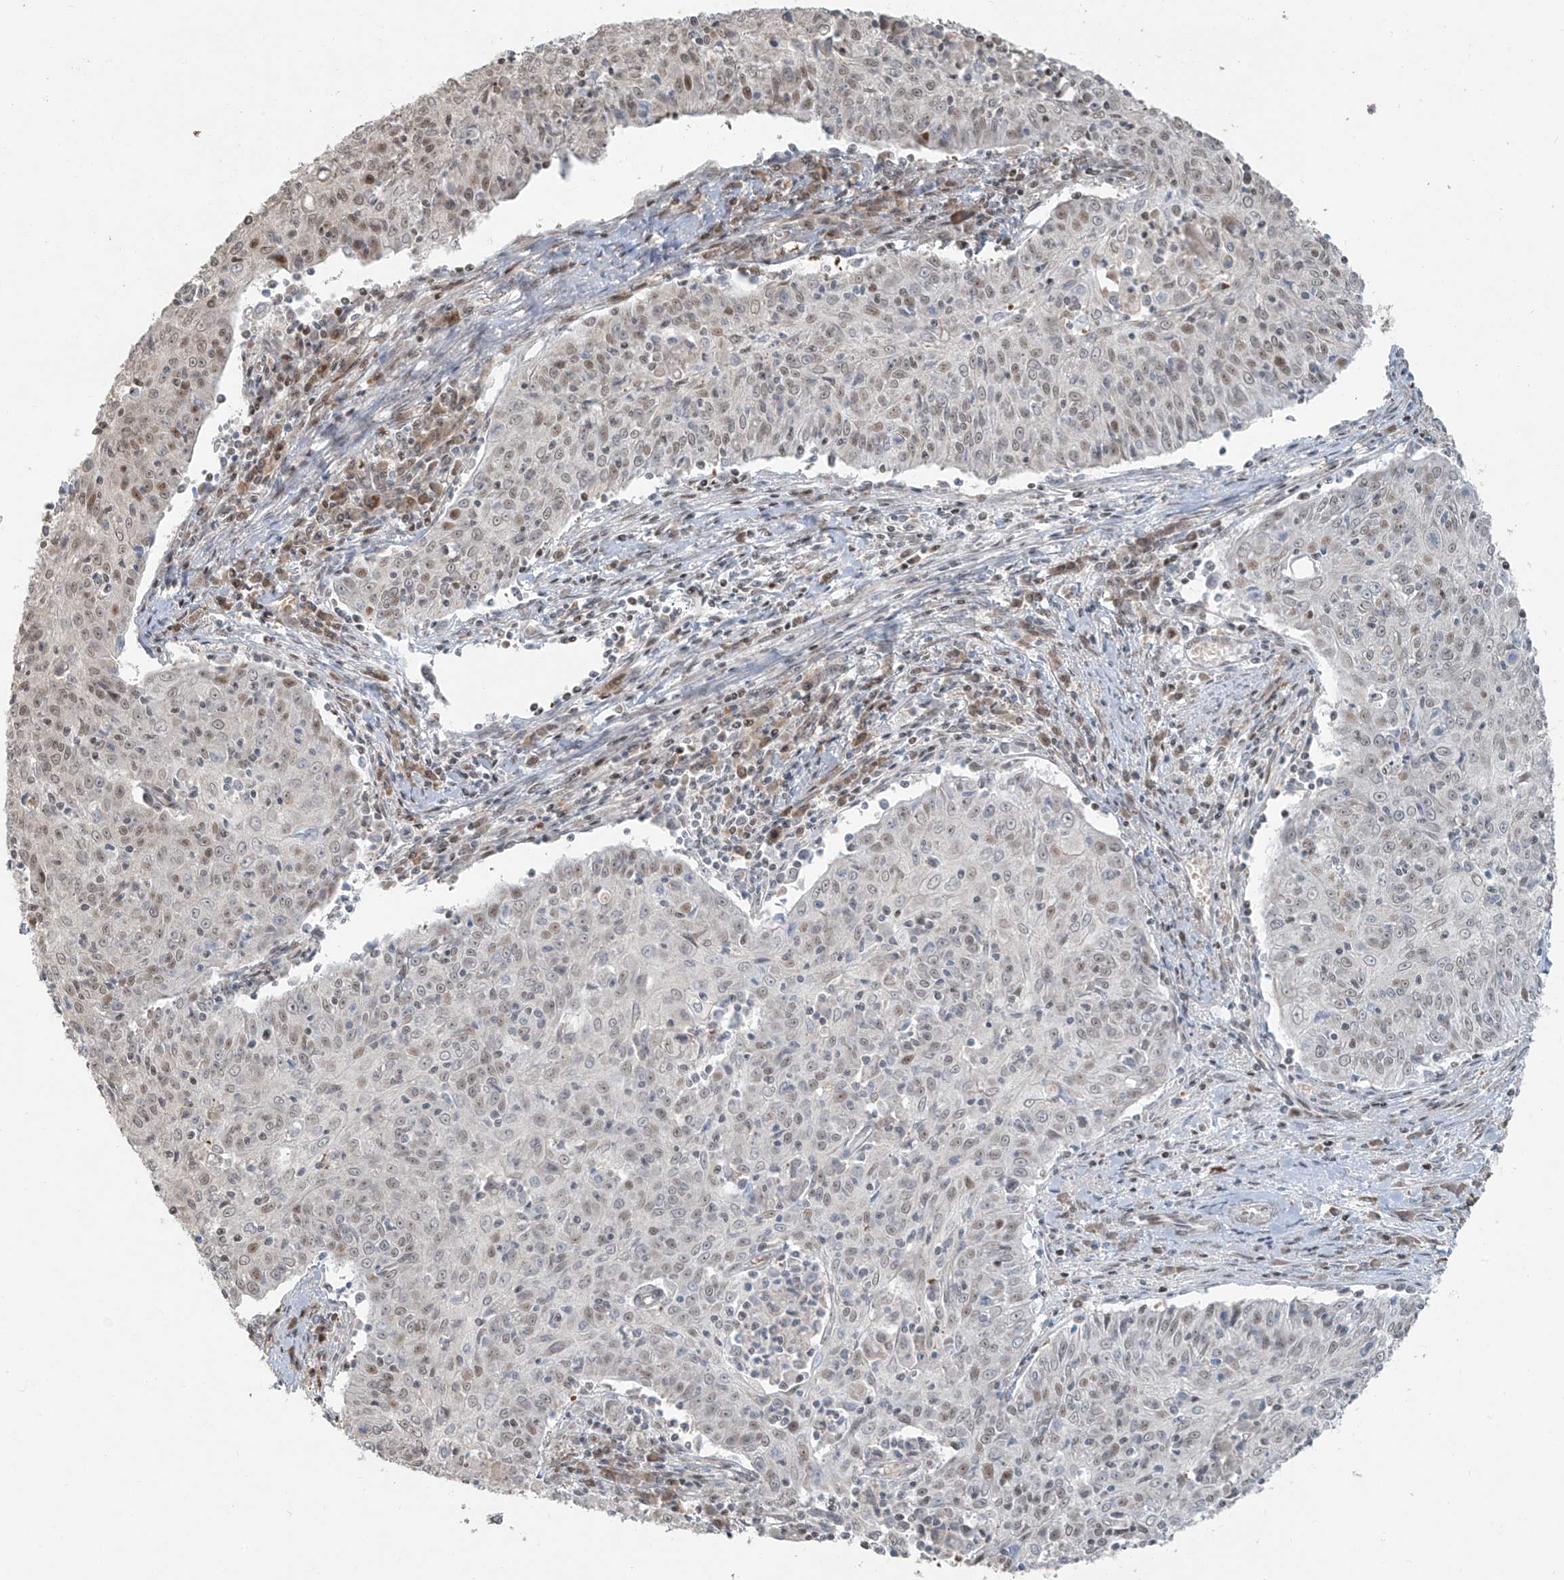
{"staining": {"intensity": "weak", "quantity": "25%-75%", "location": "nuclear"}, "tissue": "cervical cancer", "cell_type": "Tumor cells", "image_type": "cancer", "snomed": [{"axis": "morphology", "description": "Squamous cell carcinoma, NOS"}, {"axis": "topography", "description": "Cervix"}], "caption": "This is an image of IHC staining of cervical cancer (squamous cell carcinoma), which shows weak expression in the nuclear of tumor cells.", "gene": "TTC22", "patient": {"sex": "female", "age": 48}}